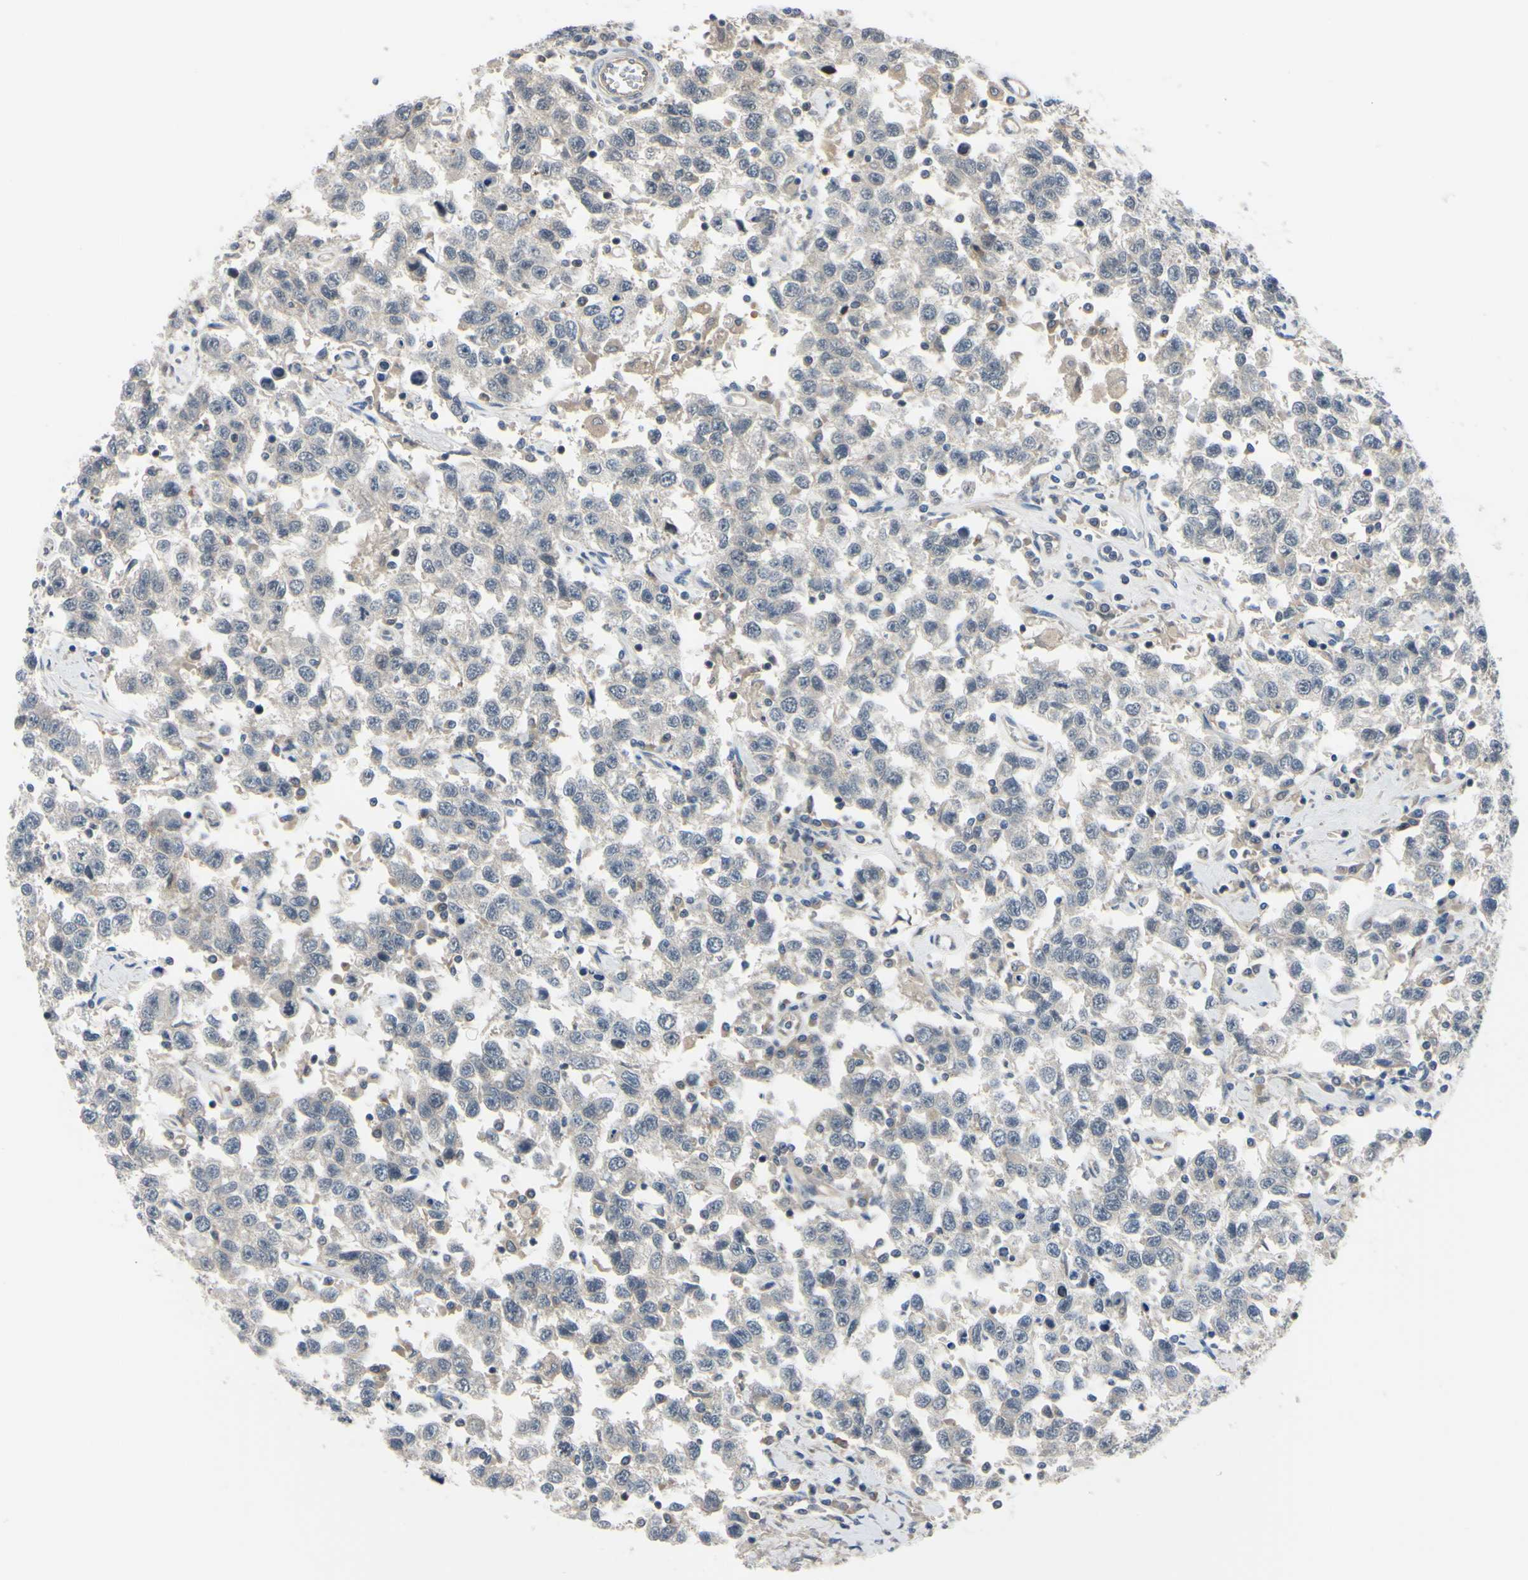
{"staining": {"intensity": "negative", "quantity": "none", "location": "none"}, "tissue": "testis cancer", "cell_type": "Tumor cells", "image_type": "cancer", "snomed": [{"axis": "morphology", "description": "Seminoma, NOS"}, {"axis": "topography", "description": "Testis"}], "caption": "Micrograph shows no significant protein staining in tumor cells of testis seminoma.", "gene": "COMMD9", "patient": {"sex": "male", "age": 41}}